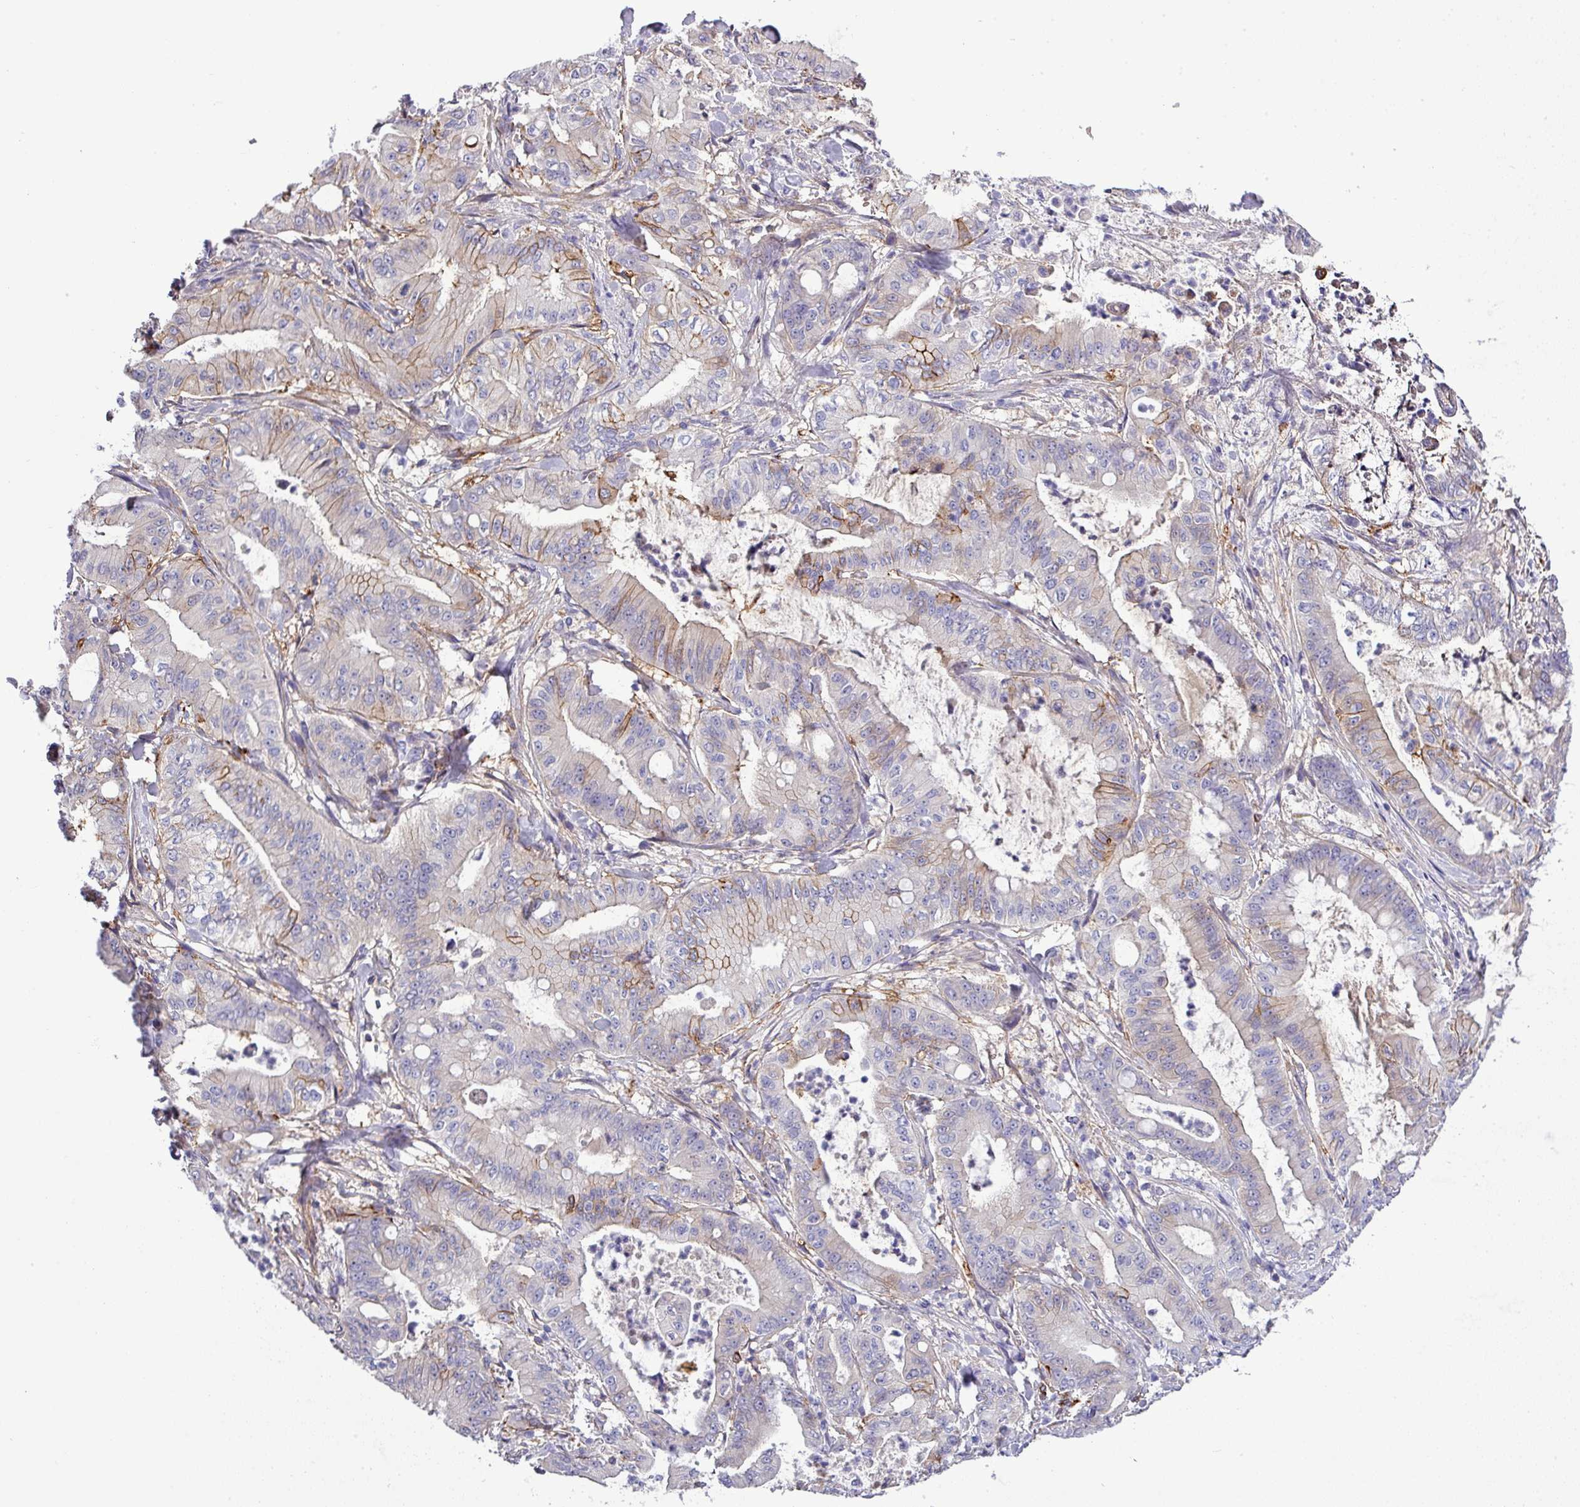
{"staining": {"intensity": "moderate", "quantity": "<25%", "location": "cytoplasmic/membranous"}, "tissue": "pancreatic cancer", "cell_type": "Tumor cells", "image_type": "cancer", "snomed": [{"axis": "morphology", "description": "Adenocarcinoma, NOS"}, {"axis": "topography", "description": "Pancreas"}], "caption": "Pancreatic cancer stained with a protein marker shows moderate staining in tumor cells.", "gene": "PARD6A", "patient": {"sex": "male", "age": 71}}